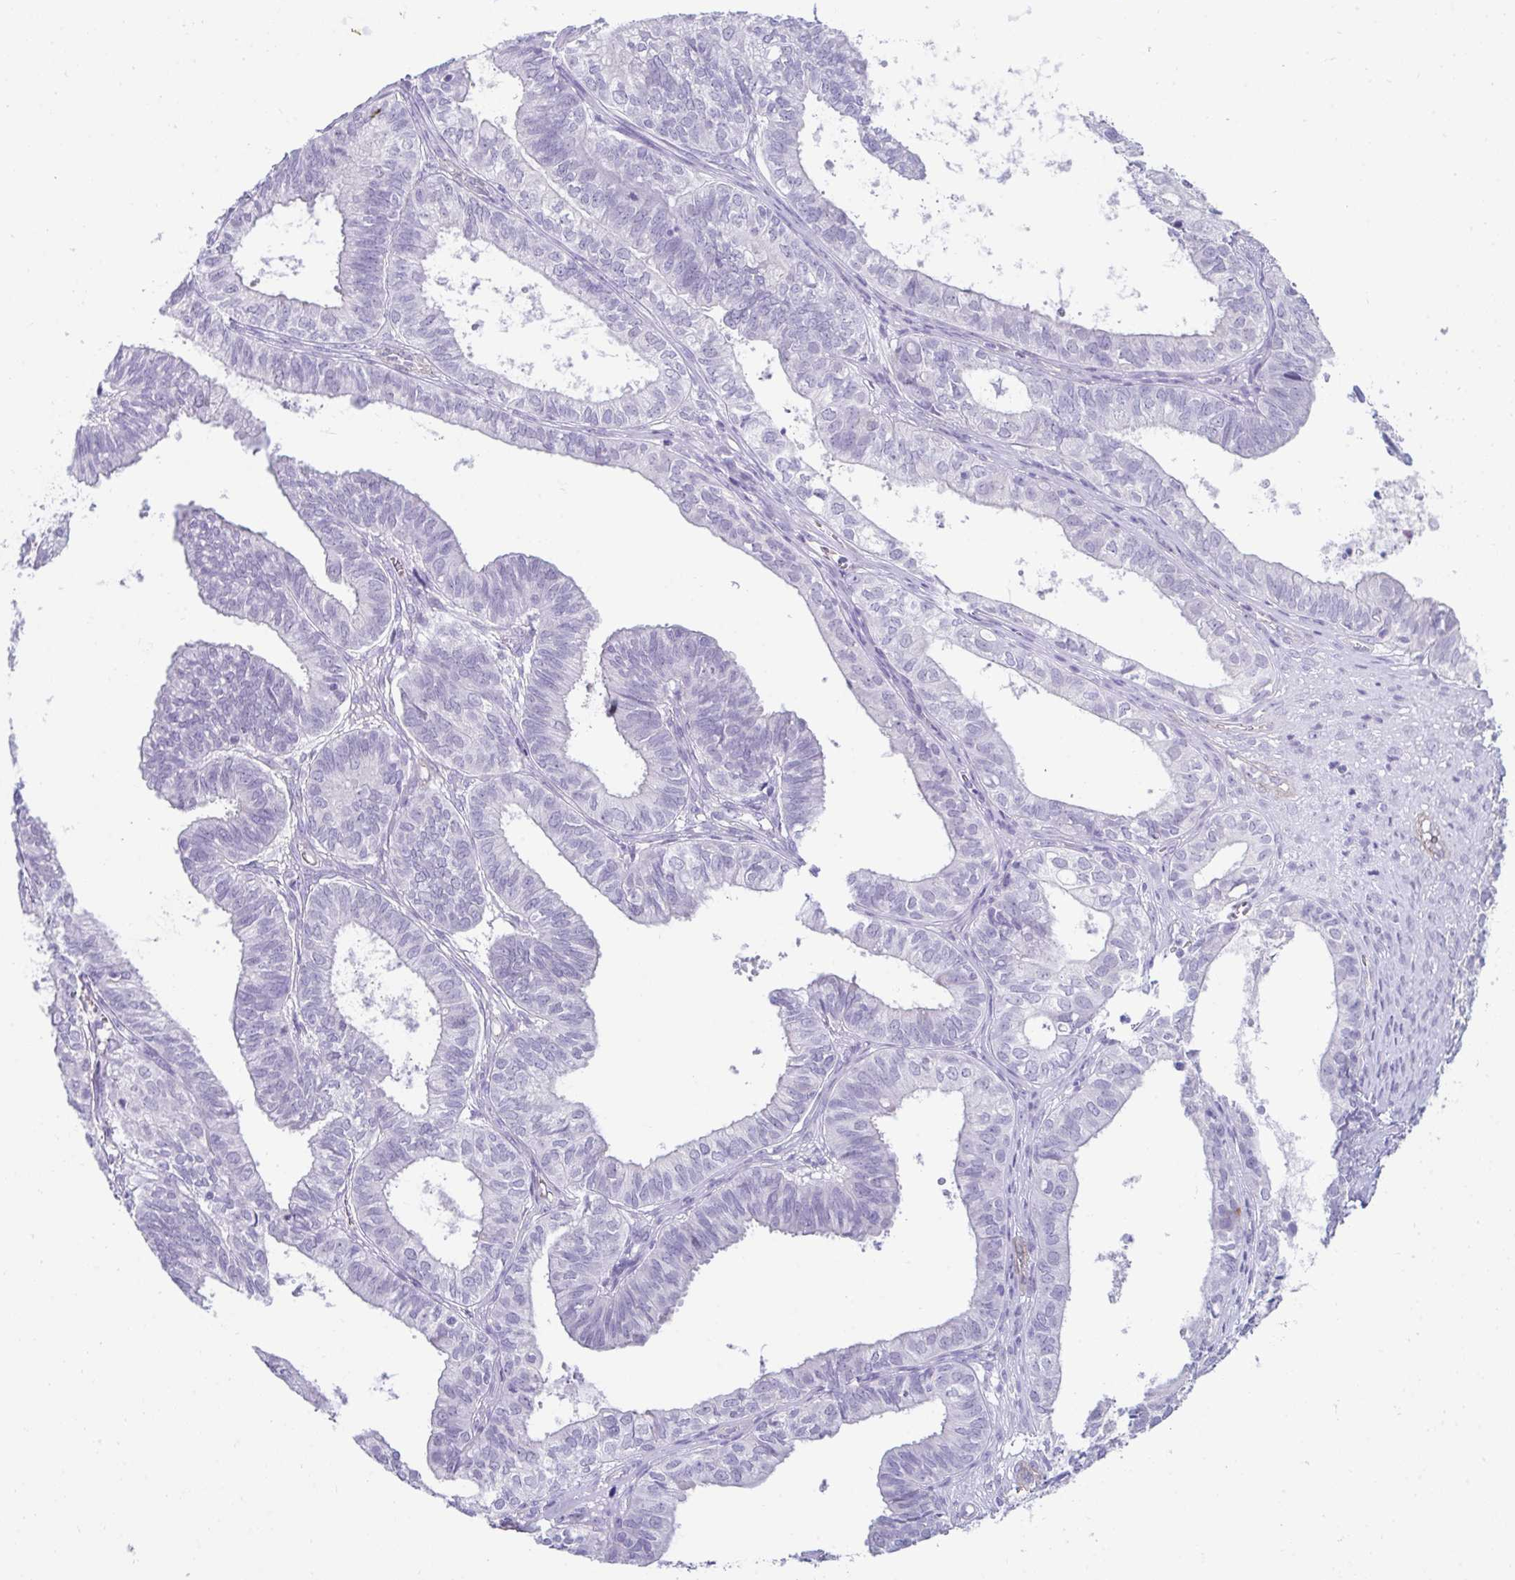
{"staining": {"intensity": "negative", "quantity": "none", "location": "none"}, "tissue": "ovarian cancer", "cell_type": "Tumor cells", "image_type": "cancer", "snomed": [{"axis": "morphology", "description": "Carcinoma, endometroid"}, {"axis": "topography", "description": "Ovary"}], "caption": "Tumor cells are negative for brown protein staining in endometroid carcinoma (ovarian).", "gene": "UBL3", "patient": {"sex": "female", "age": 64}}